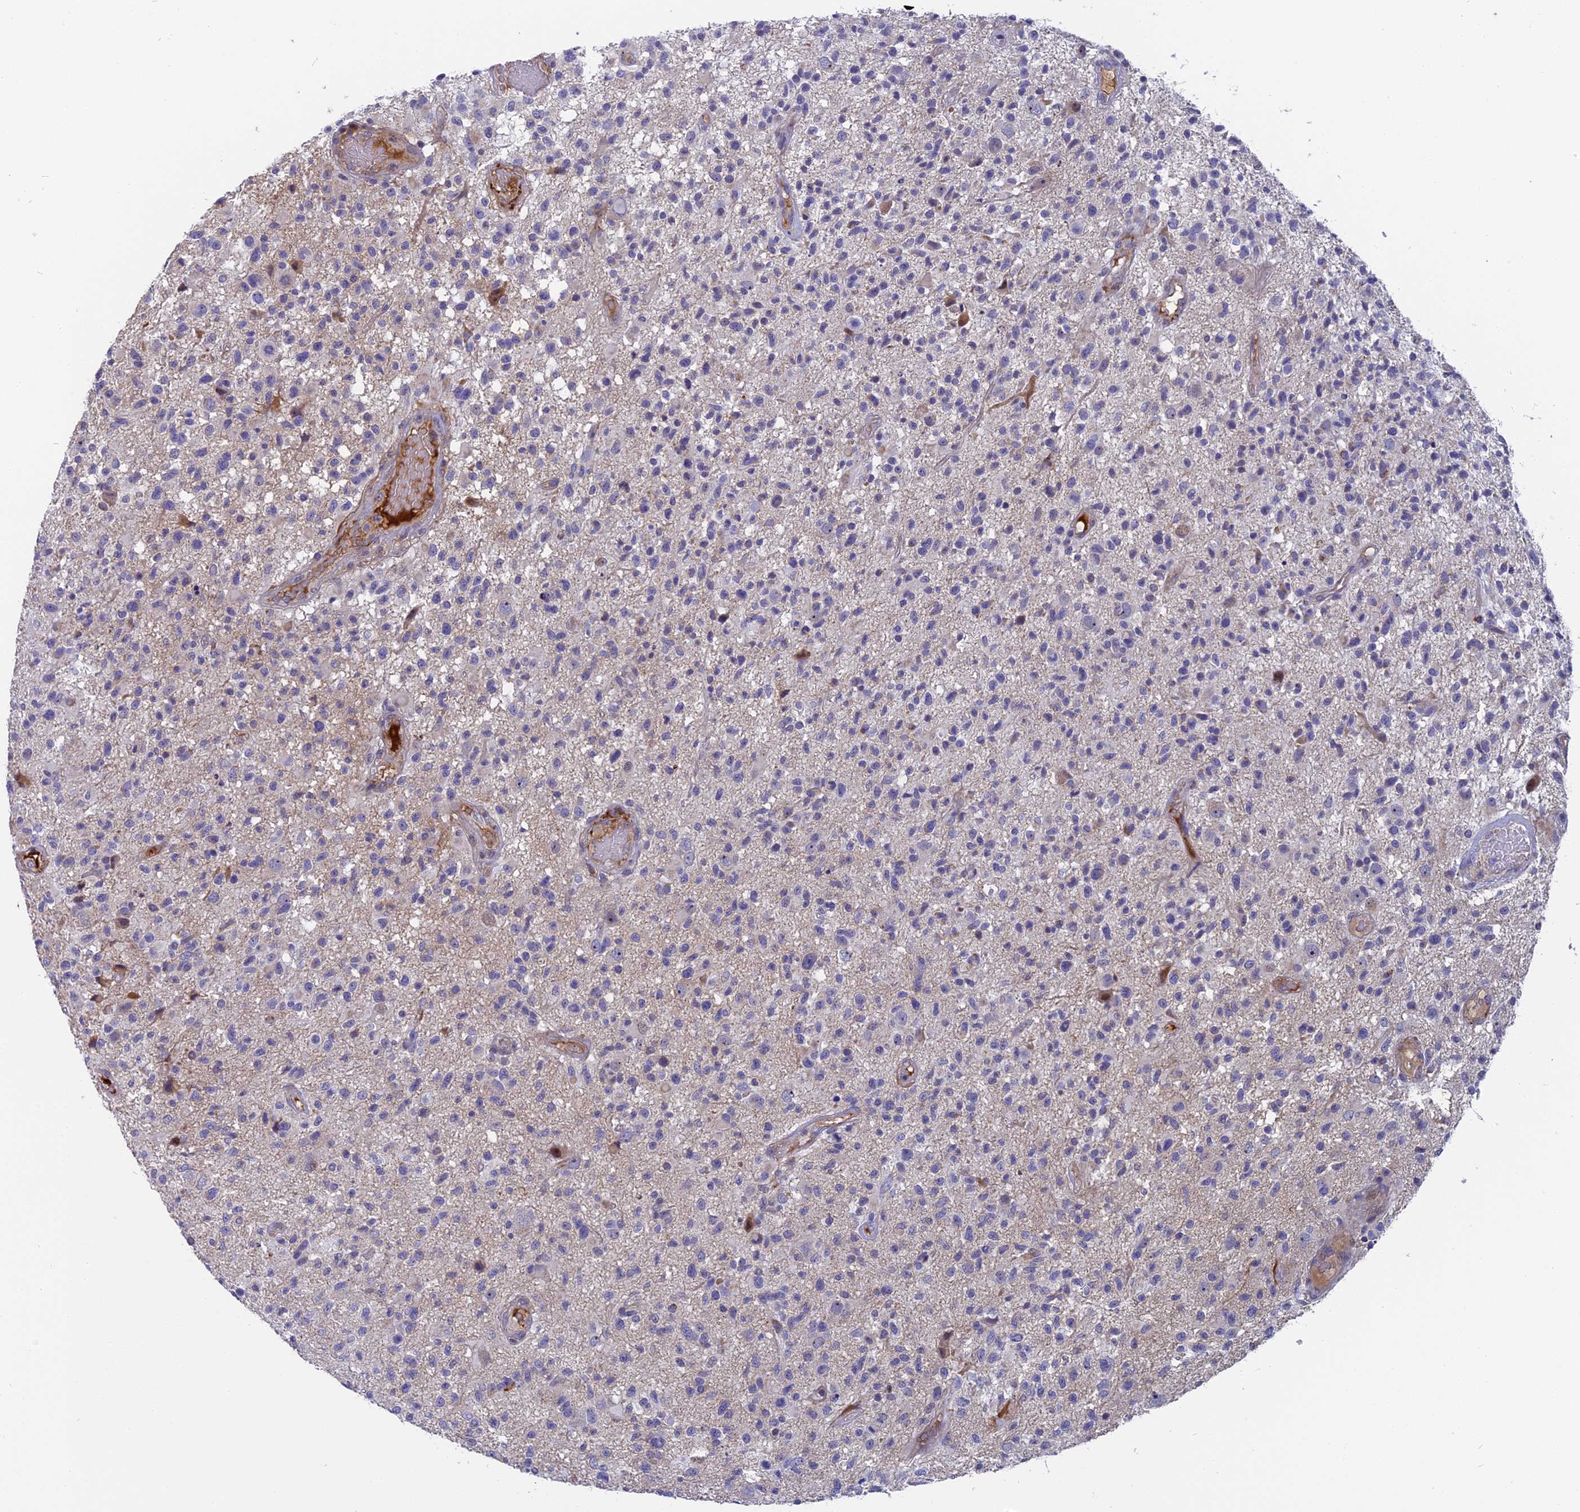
{"staining": {"intensity": "negative", "quantity": "none", "location": "none"}, "tissue": "glioma", "cell_type": "Tumor cells", "image_type": "cancer", "snomed": [{"axis": "morphology", "description": "Glioma, malignant, High grade"}, {"axis": "morphology", "description": "Glioblastoma, NOS"}, {"axis": "topography", "description": "Brain"}], "caption": "DAB immunohistochemical staining of human glioma demonstrates no significant expression in tumor cells.", "gene": "DTWD1", "patient": {"sex": "male", "age": 60}}